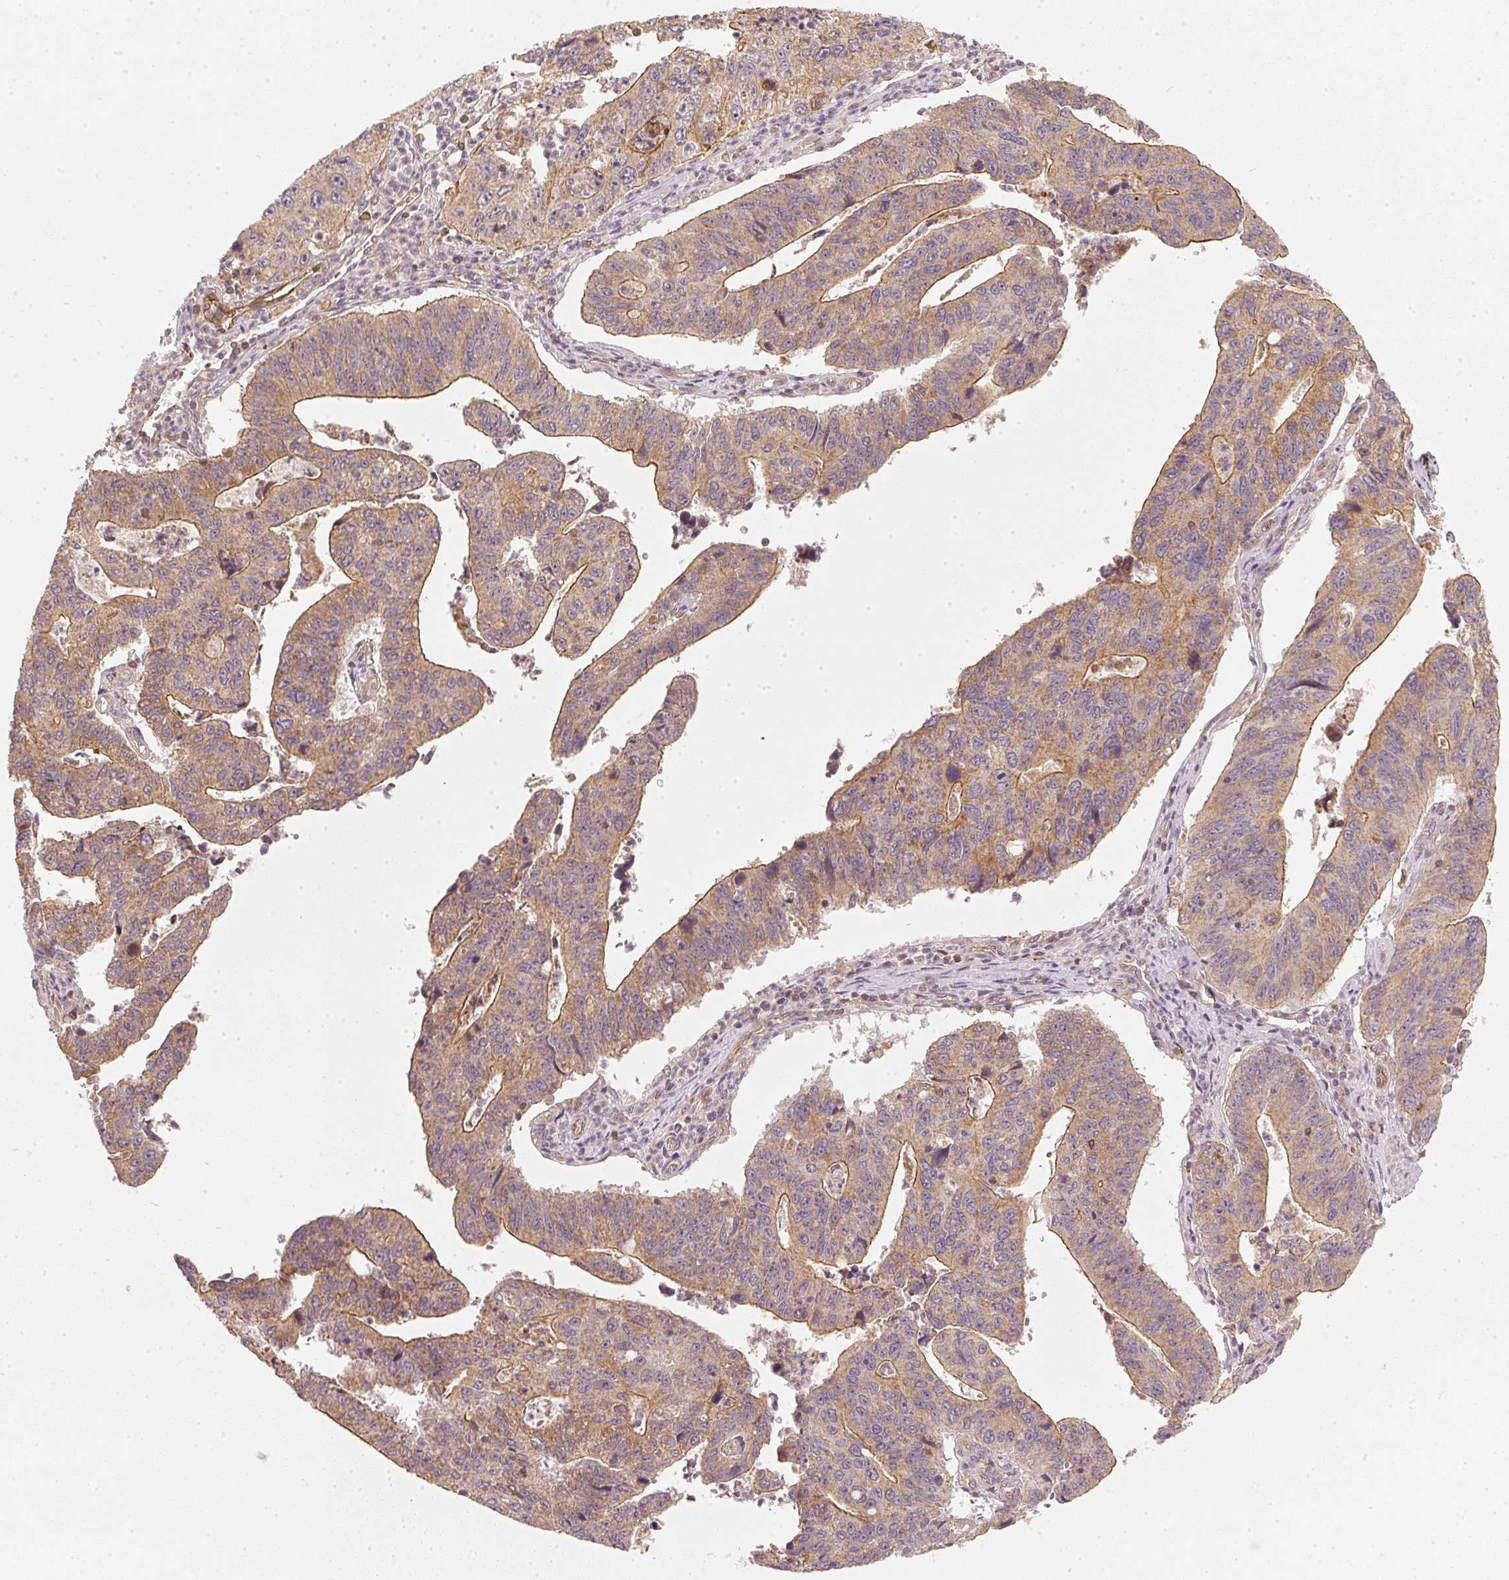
{"staining": {"intensity": "moderate", "quantity": ">75%", "location": "cytoplasmic/membranous"}, "tissue": "stomach cancer", "cell_type": "Tumor cells", "image_type": "cancer", "snomed": [{"axis": "morphology", "description": "Adenocarcinoma, NOS"}, {"axis": "topography", "description": "Stomach"}], "caption": "IHC of adenocarcinoma (stomach) exhibits medium levels of moderate cytoplasmic/membranous expression in approximately >75% of tumor cells.", "gene": "NADK2", "patient": {"sex": "male", "age": 59}}